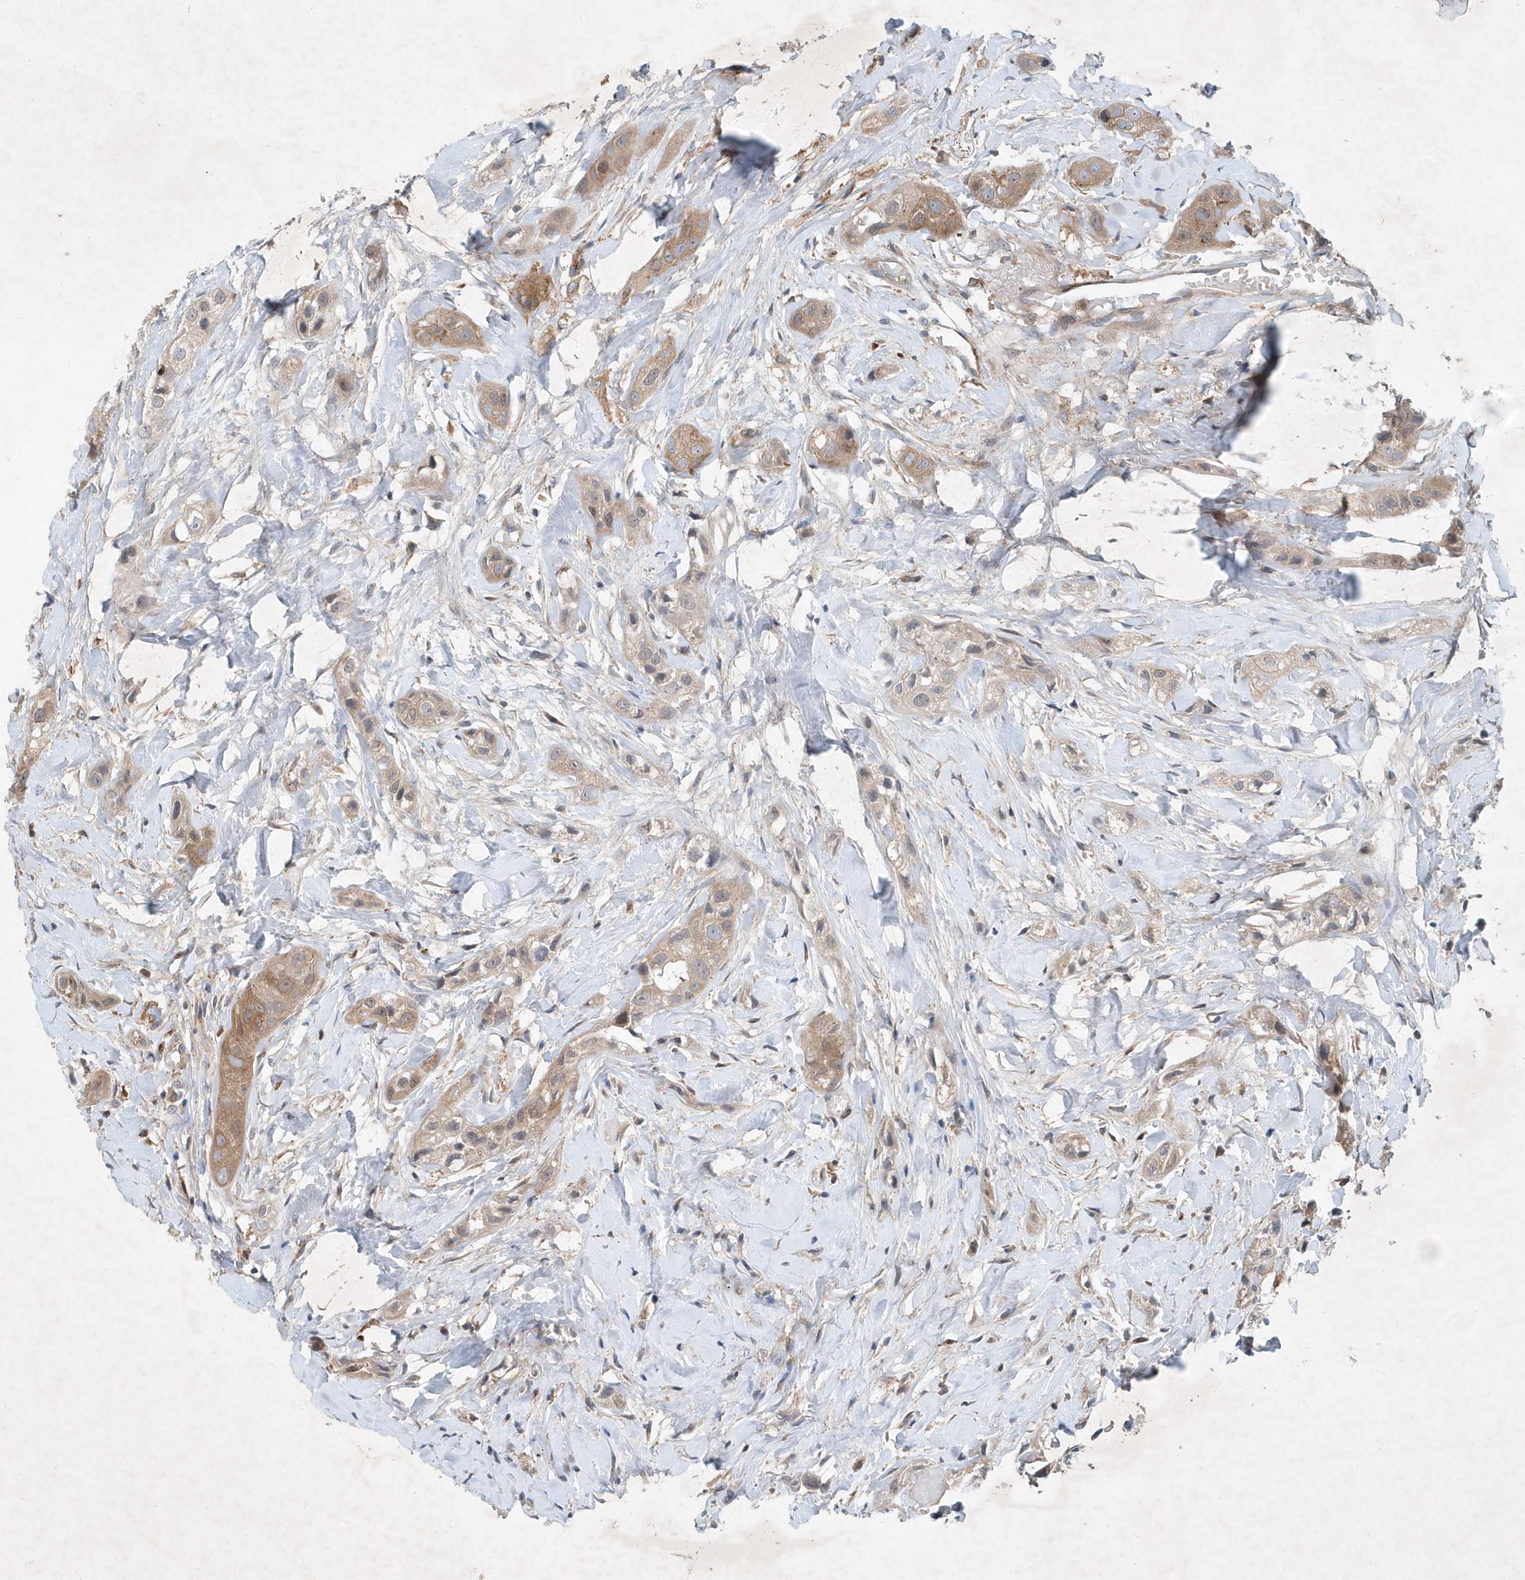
{"staining": {"intensity": "weak", "quantity": ">75%", "location": "cytoplasmic/membranous"}, "tissue": "head and neck cancer", "cell_type": "Tumor cells", "image_type": "cancer", "snomed": [{"axis": "morphology", "description": "Normal tissue, NOS"}, {"axis": "morphology", "description": "Squamous cell carcinoma, NOS"}, {"axis": "topography", "description": "Skeletal muscle"}, {"axis": "topography", "description": "Head-Neck"}], "caption": "IHC micrograph of neoplastic tissue: human head and neck squamous cell carcinoma stained using immunohistochemistry demonstrates low levels of weak protein expression localized specifically in the cytoplasmic/membranous of tumor cells, appearing as a cytoplasmic/membranous brown color.", "gene": "P2RY10", "patient": {"sex": "male", "age": 51}}